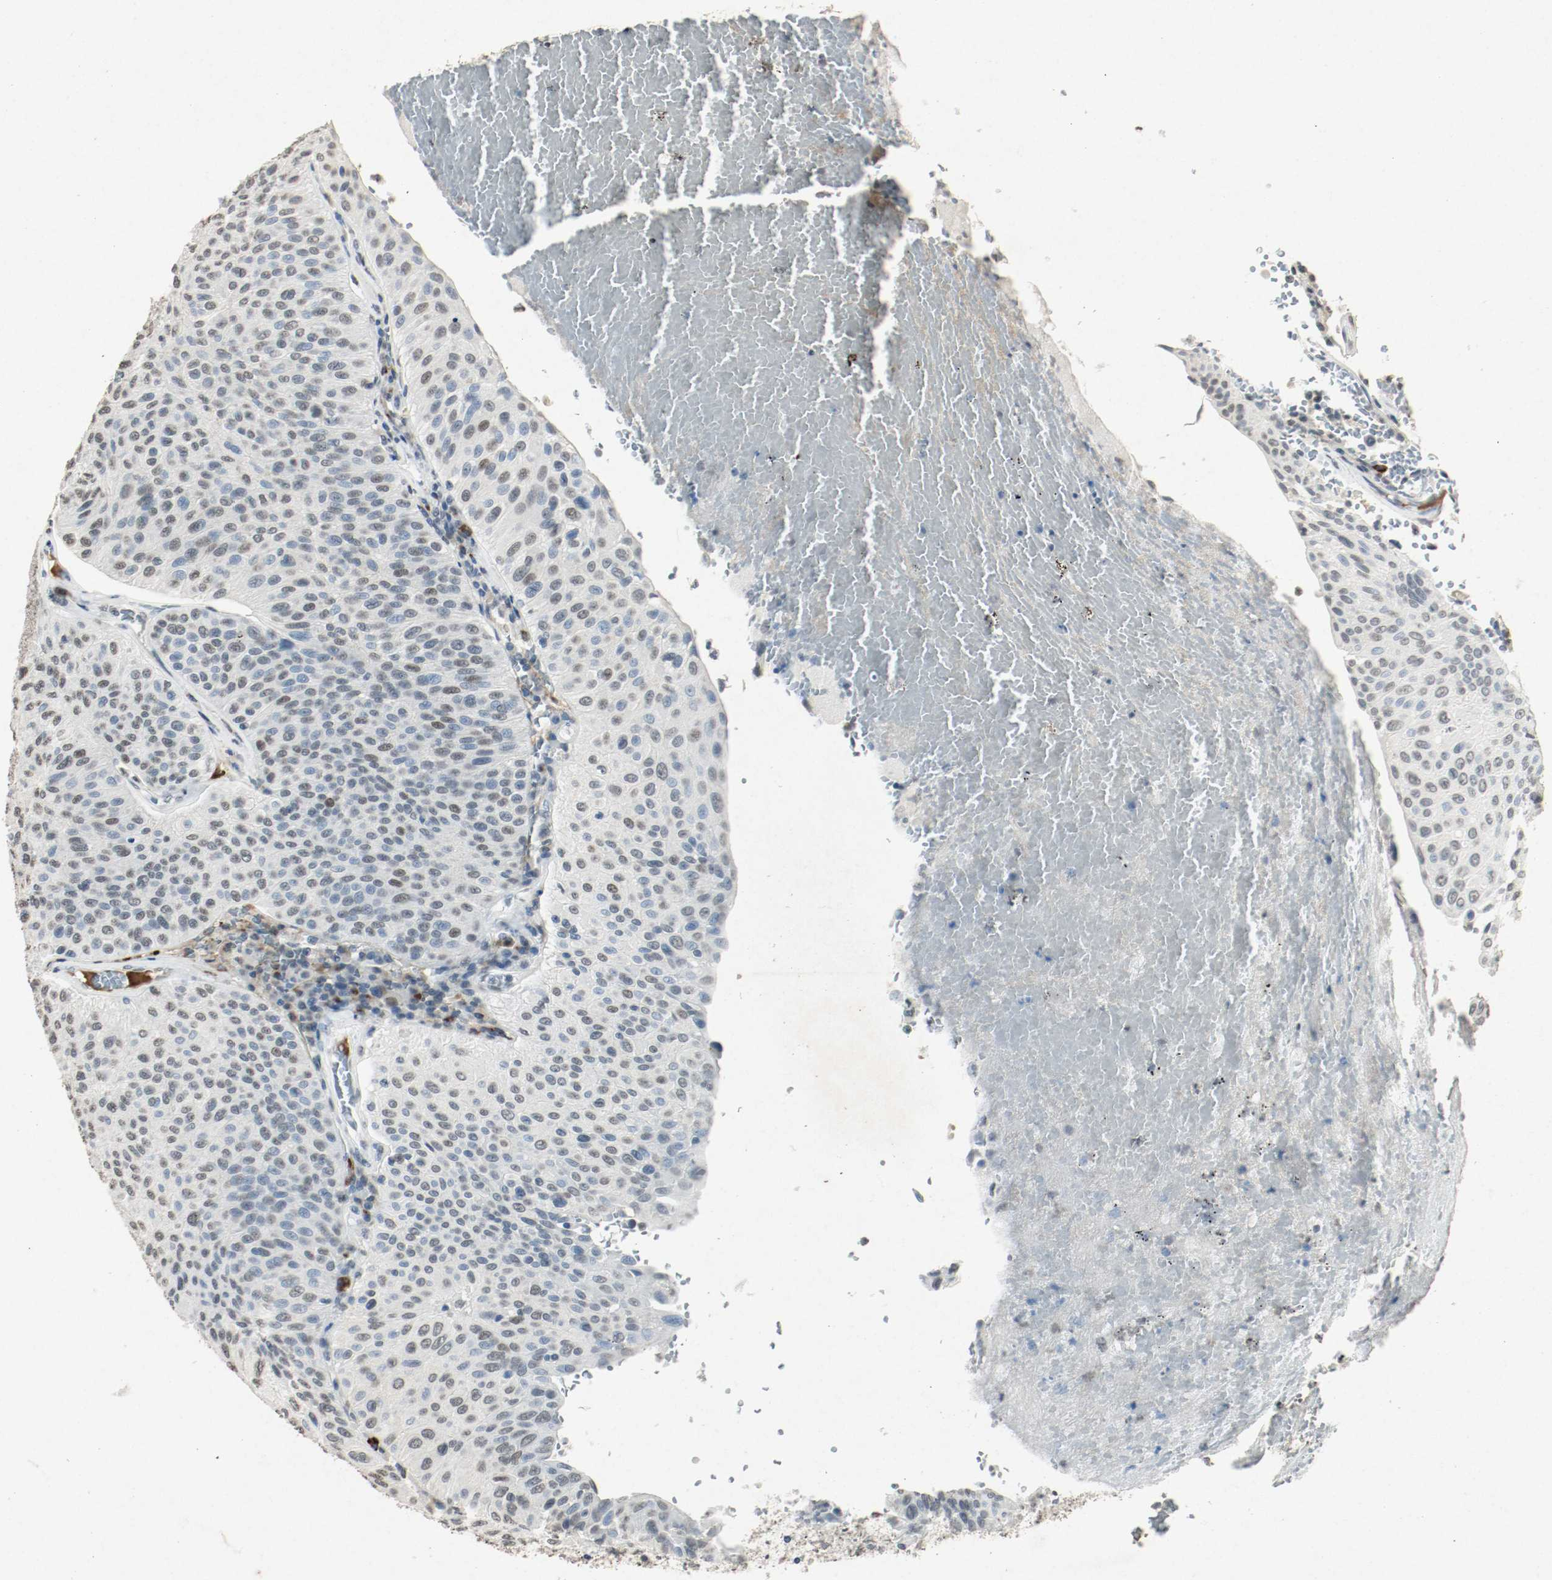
{"staining": {"intensity": "weak", "quantity": "25%-75%", "location": "nuclear"}, "tissue": "urothelial cancer", "cell_type": "Tumor cells", "image_type": "cancer", "snomed": [{"axis": "morphology", "description": "Urothelial carcinoma, High grade"}, {"axis": "topography", "description": "Urinary bladder"}], "caption": "Immunohistochemical staining of high-grade urothelial carcinoma reveals low levels of weak nuclear positivity in approximately 25%-75% of tumor cells.", "gene": "DNMT1", "patient": {"sex": "male", "age": 66}}